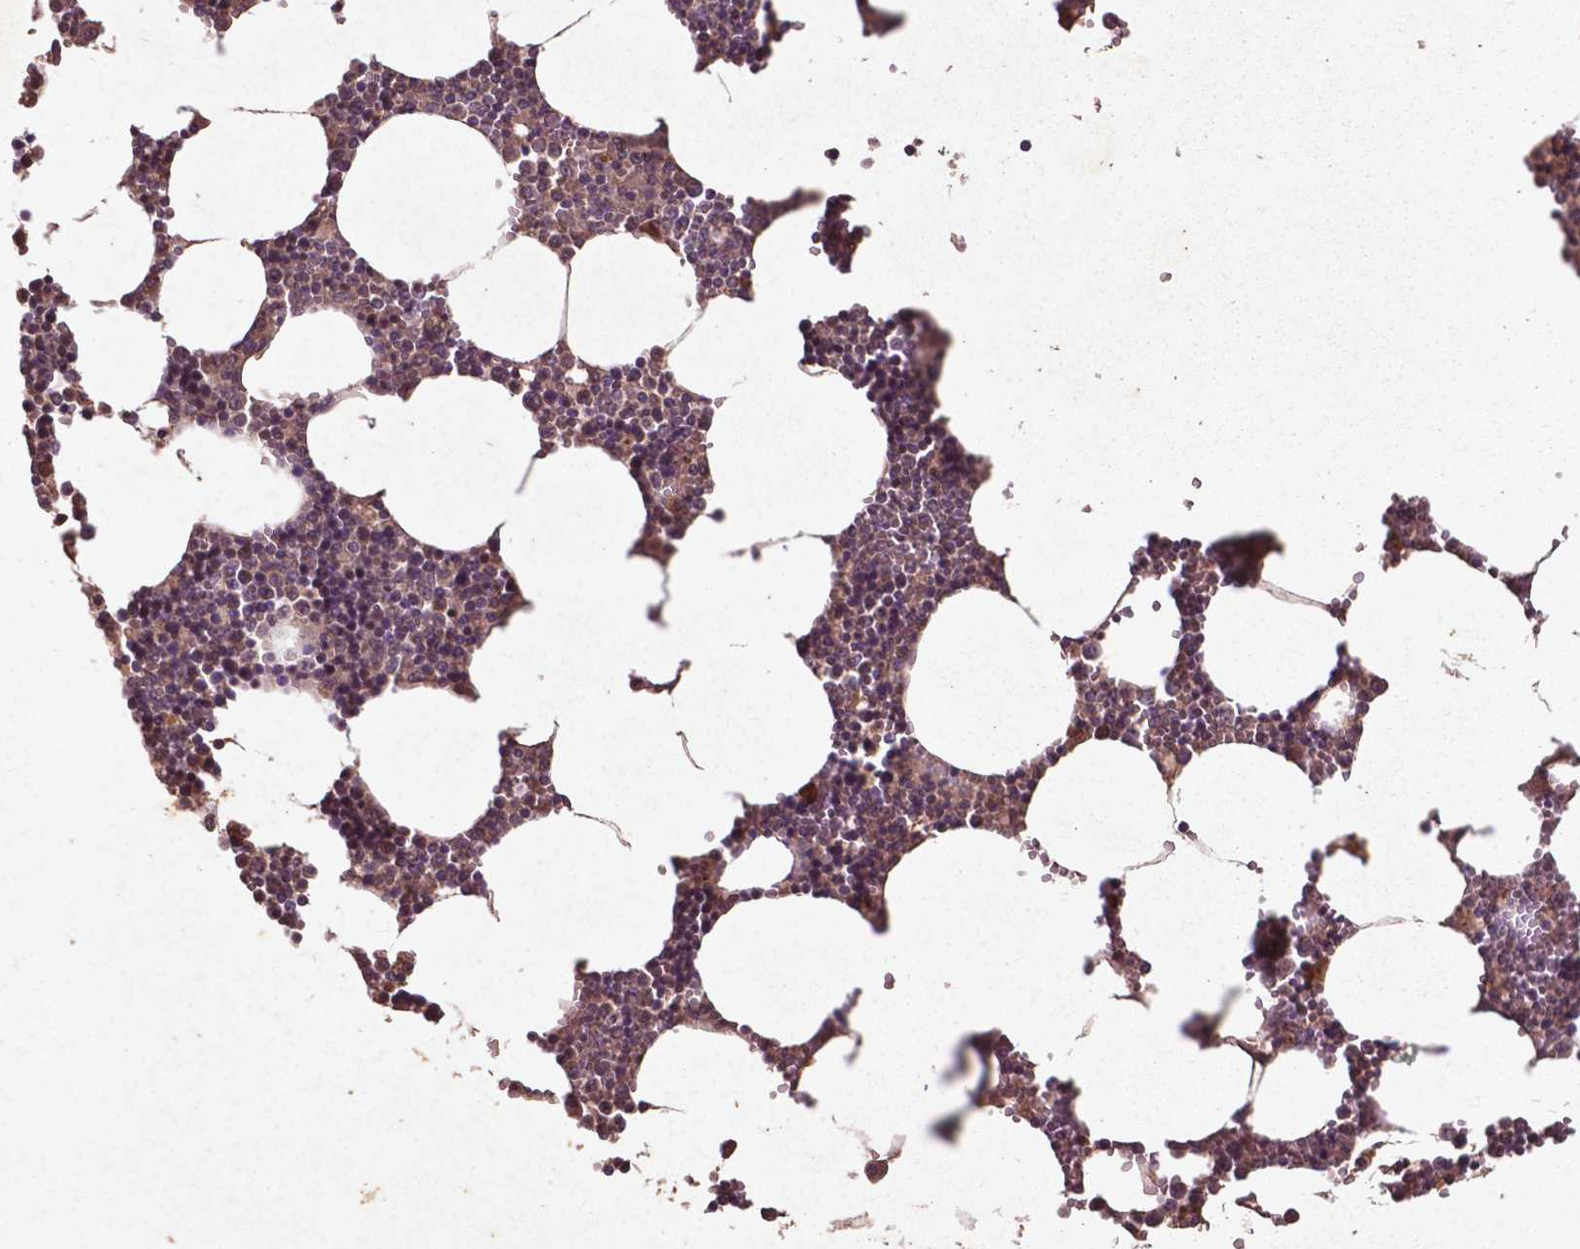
{"staining": {"intensity": "strong", "quantity": ">75%", "location": "cytoplasmic/membranous"}, "tissue": "bone marrow", "cell_type": "Hematopoietic cells", "image_type": "normal", "snomed": [{"axis": "morphology", "description": "Normal tissue, NOS"}, {"axis": "topography", "description": "Bone marrow"}], "caption": "Immunohistochemical staining of normal human bone marrow reveals strong cytoplasmic/membranous protein staining in approximately >75% of hematopoietic cells. (IHC, brightfield microscopy, high magnification).", "gene": "COQ2", "patient": {"sex": "male", "age": 54}}